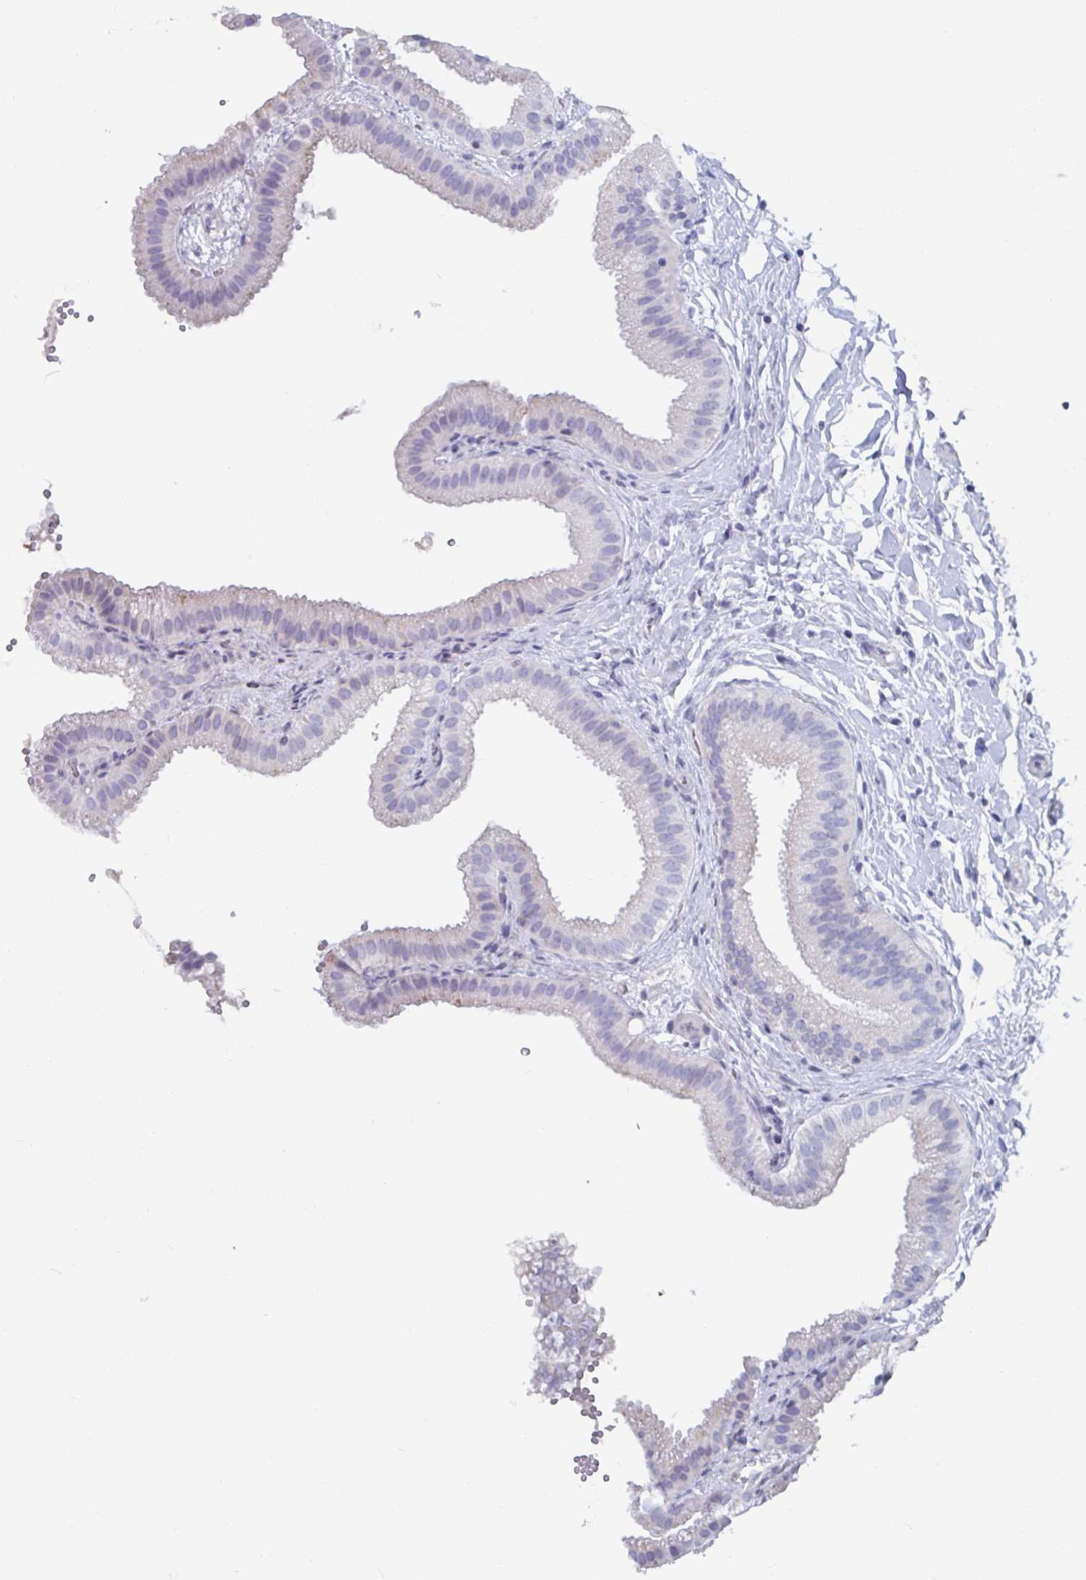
{"staining": {"intensity": "negative", "quantity": "none", "location": "none"}, "tissue": "gallbladder", "cell_type": "Glandular cells", "image_type": "normal", "snomed": [{"axis": "morphology", "description": "Normal tissue, NOS"}, {"axis": "topography", "description": "Gallbladder"}], "caption": "IHC micrograph of normal gallbladder stained for a protein (brown), which displays no positivity in glandular cells.", "gene": "CFAP69", "patient": {"sex": "female", "age": 63}}